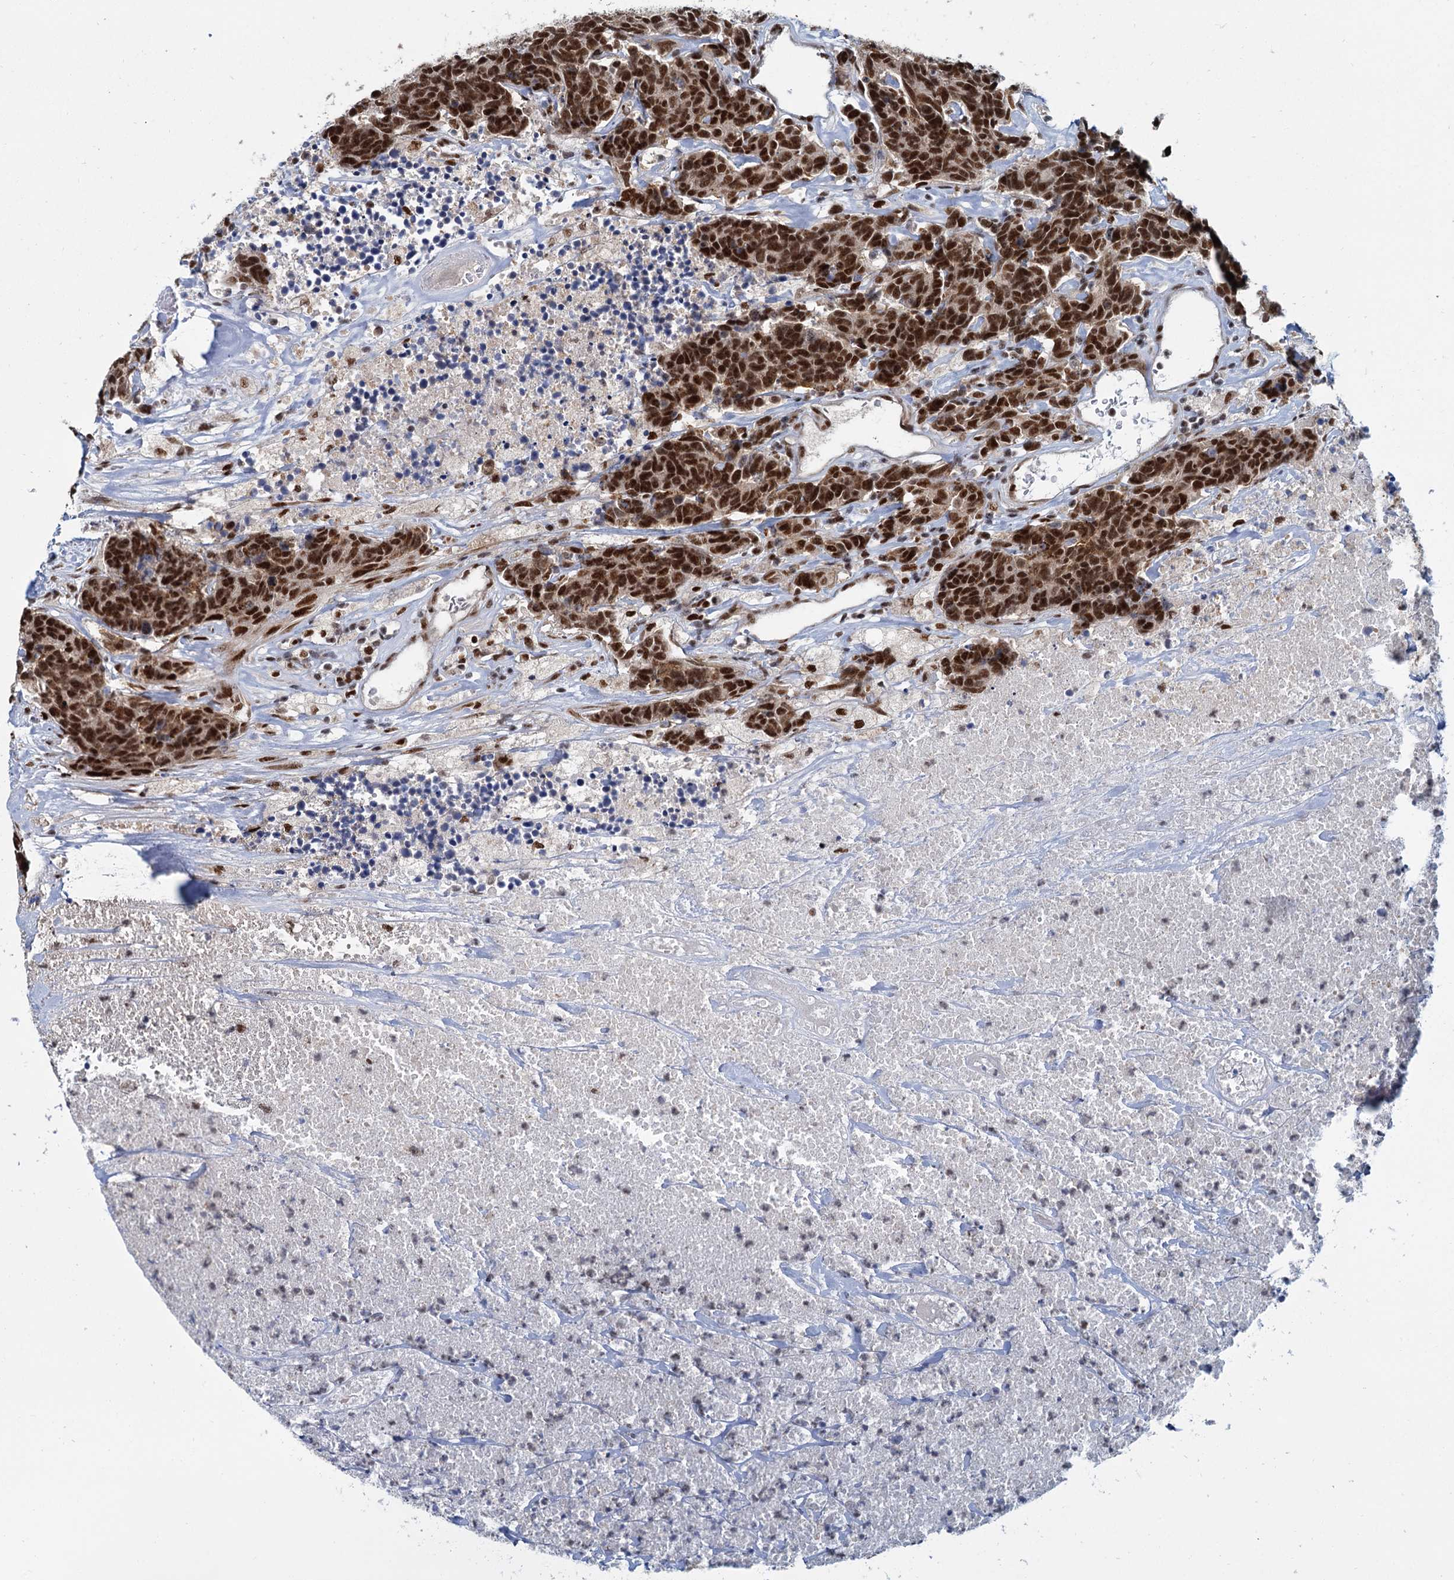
{"staining": {"intensity": "strong", "quantity": ">75%", "location": "nuclear"}, "tissue": "carcinoid", "cell_type": "Tumor cells", "image_type": "cancer", "snomed": [{"axis": "morphology", "description": "Carcinoma, NOS"}, {"axis": "morphology", "description": "Carcinoid, malignant, NOS"}, {"axis": "topography", "description": "Urinary bladder"}], "caption": "This is a photomicrograph of immunohistochemistry staining of carcinoma, which shows strong positivity in the nuclear of tumor cells.", "gene": "WBP4", "patient": {"sex": "male", "age": 57}}